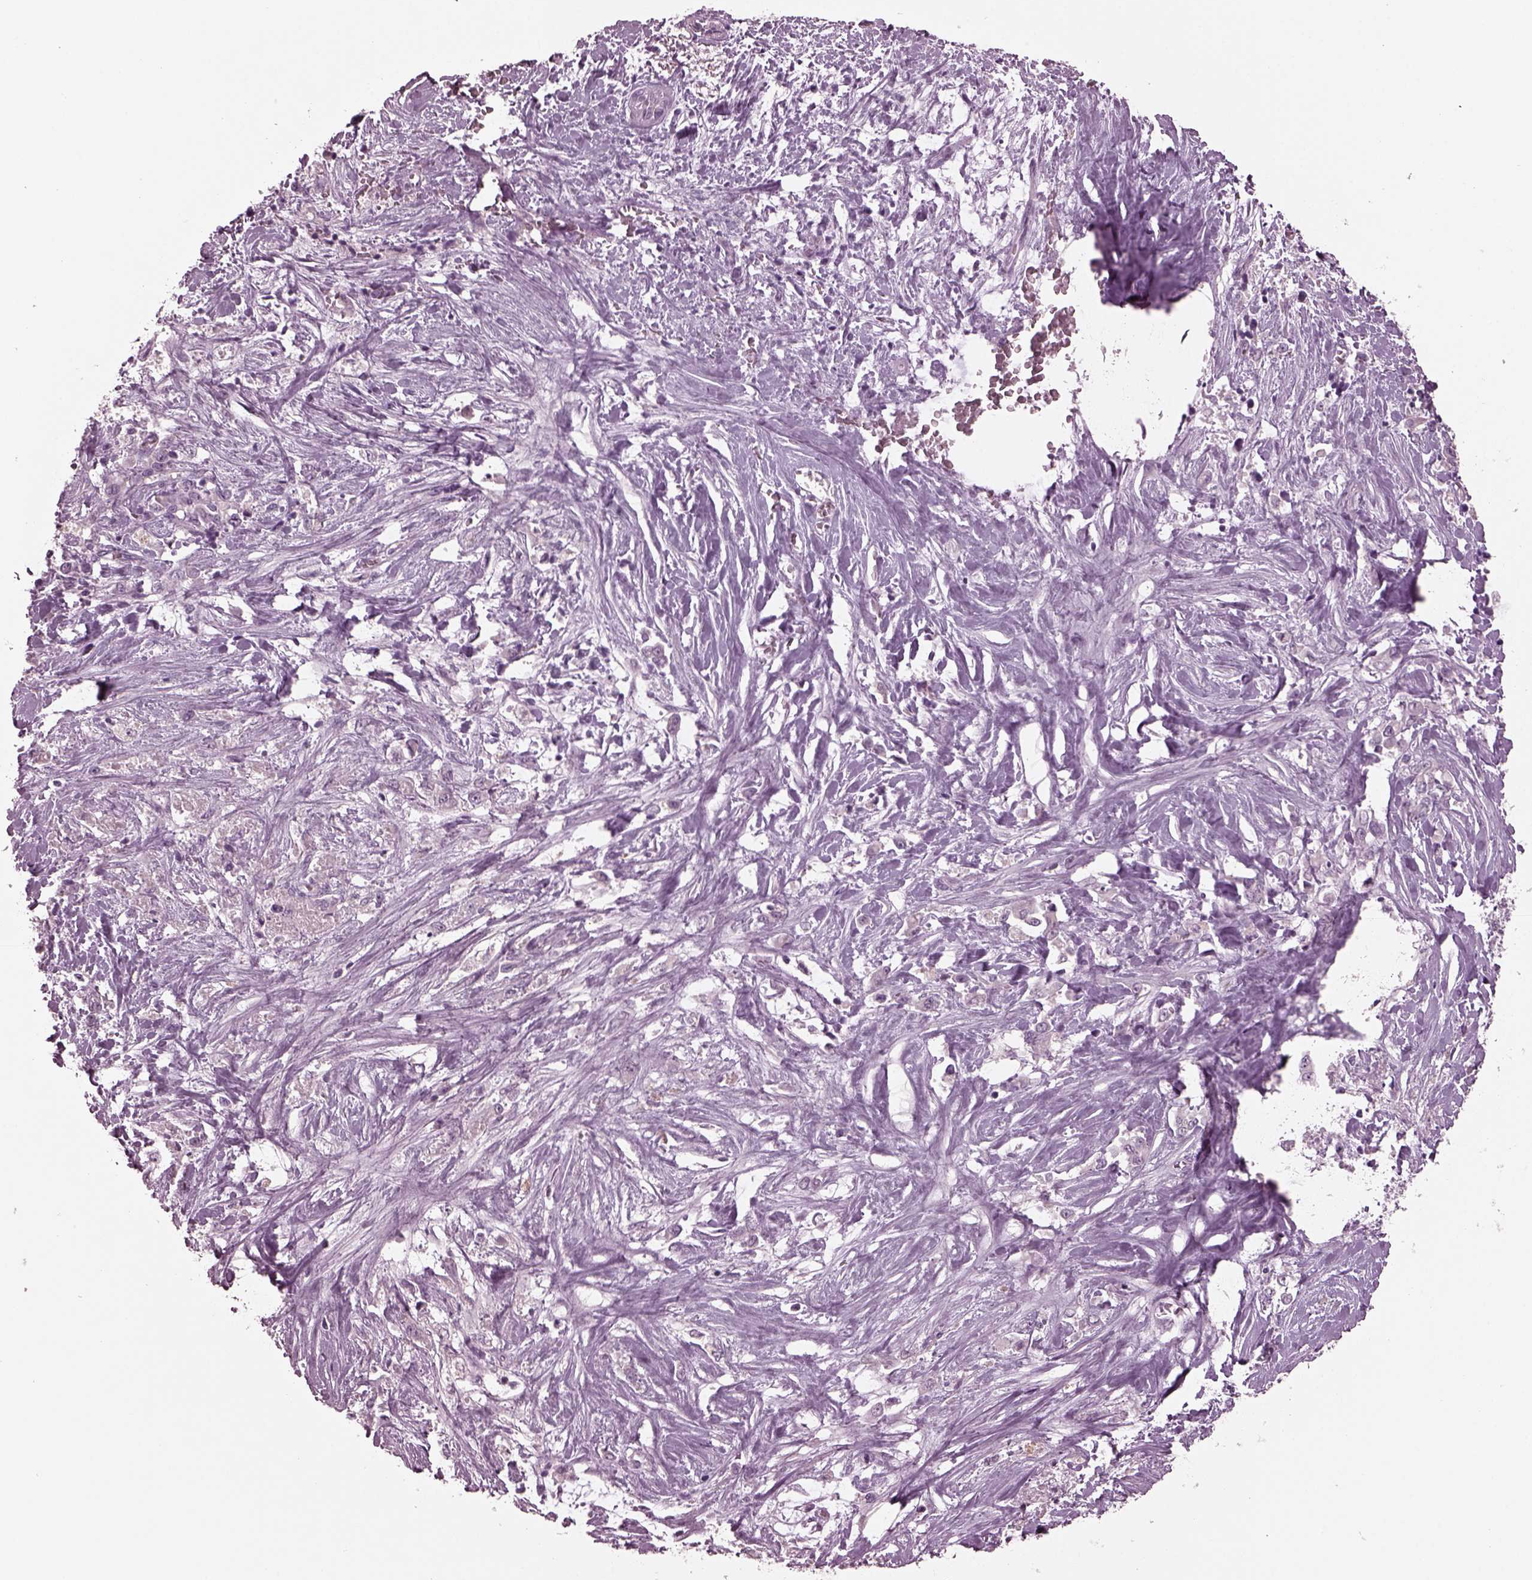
{"staining": {"intensity": "negative", "quantity": "none", "location": "none"}, "tissue": "stomach cancer", "cell_type": "Tumor cells", "image_type": "cancer", "snomed": [{"axis": "morphology", "description": "Adenocarcinoma, NOS"}, {"axis": "topography", "description": "Stomach"}], "caption": "The image displays no significant staining in tumor cells of stomach cancer (adenocarcinoma).", "gene": "MIB2", "patient": {"sex": "female", "age": 76}}